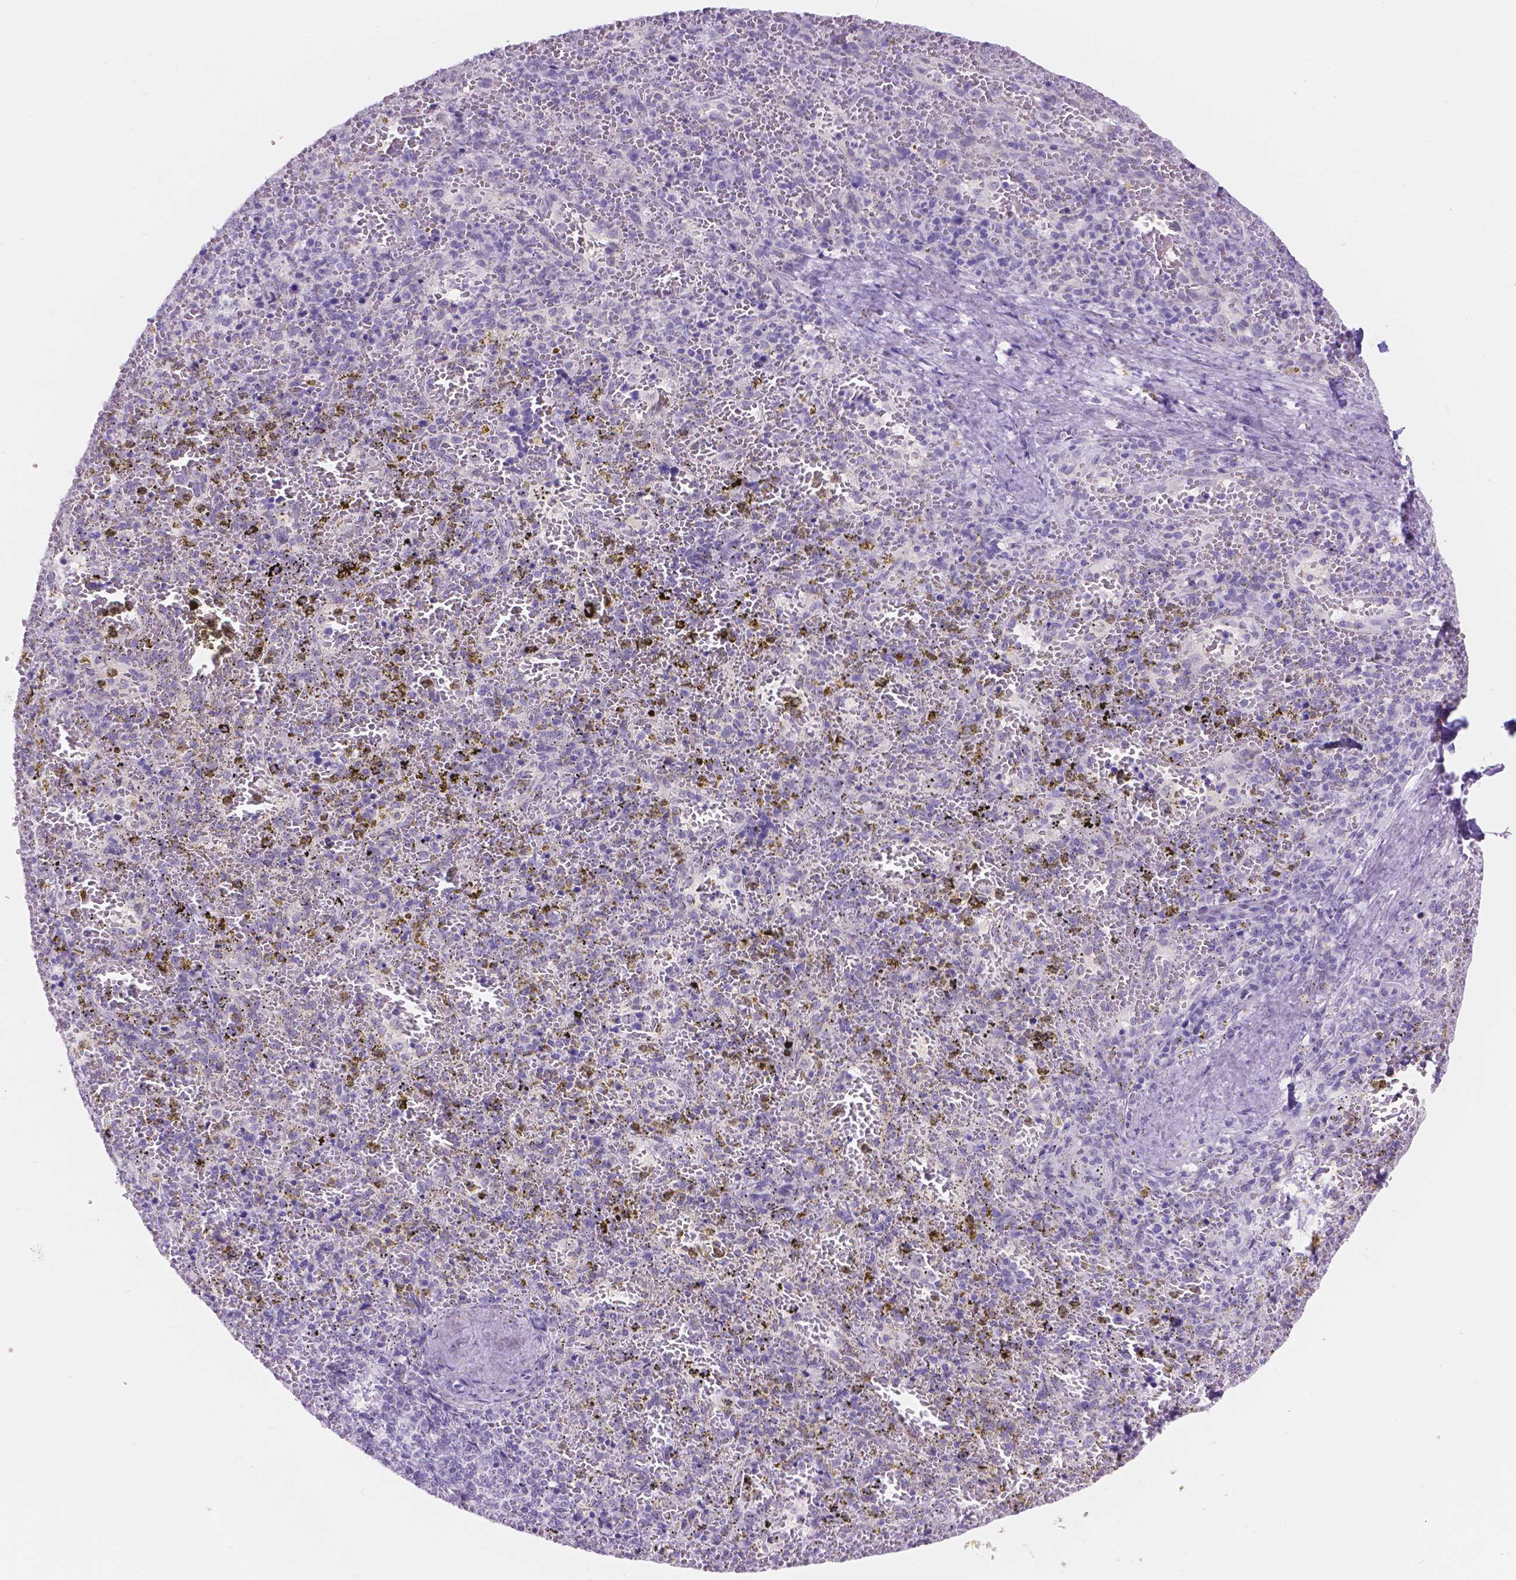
{"staining": {"intensity": "negative", "quantity": "none", "location": "none"}, "tissue": "spleen", "cell_type": "Cells in red pulp", "image_type": "normal", "snomed": [{"axis": "morphology", "description": "Normal tissue, NOS"}, {"axis": "topography", "description": "Spleen"}], "caption": "Immunohistochemistry (IHC) micrograph of benign spleen: spleen stained with DAB reveals no significant protein staining in cells in red pulp. (DAB immunohistochemistry (IHC) with hematoxylin counter stain).", "gene": "DCC", "patient": {"sex": "female", "age": 50}}